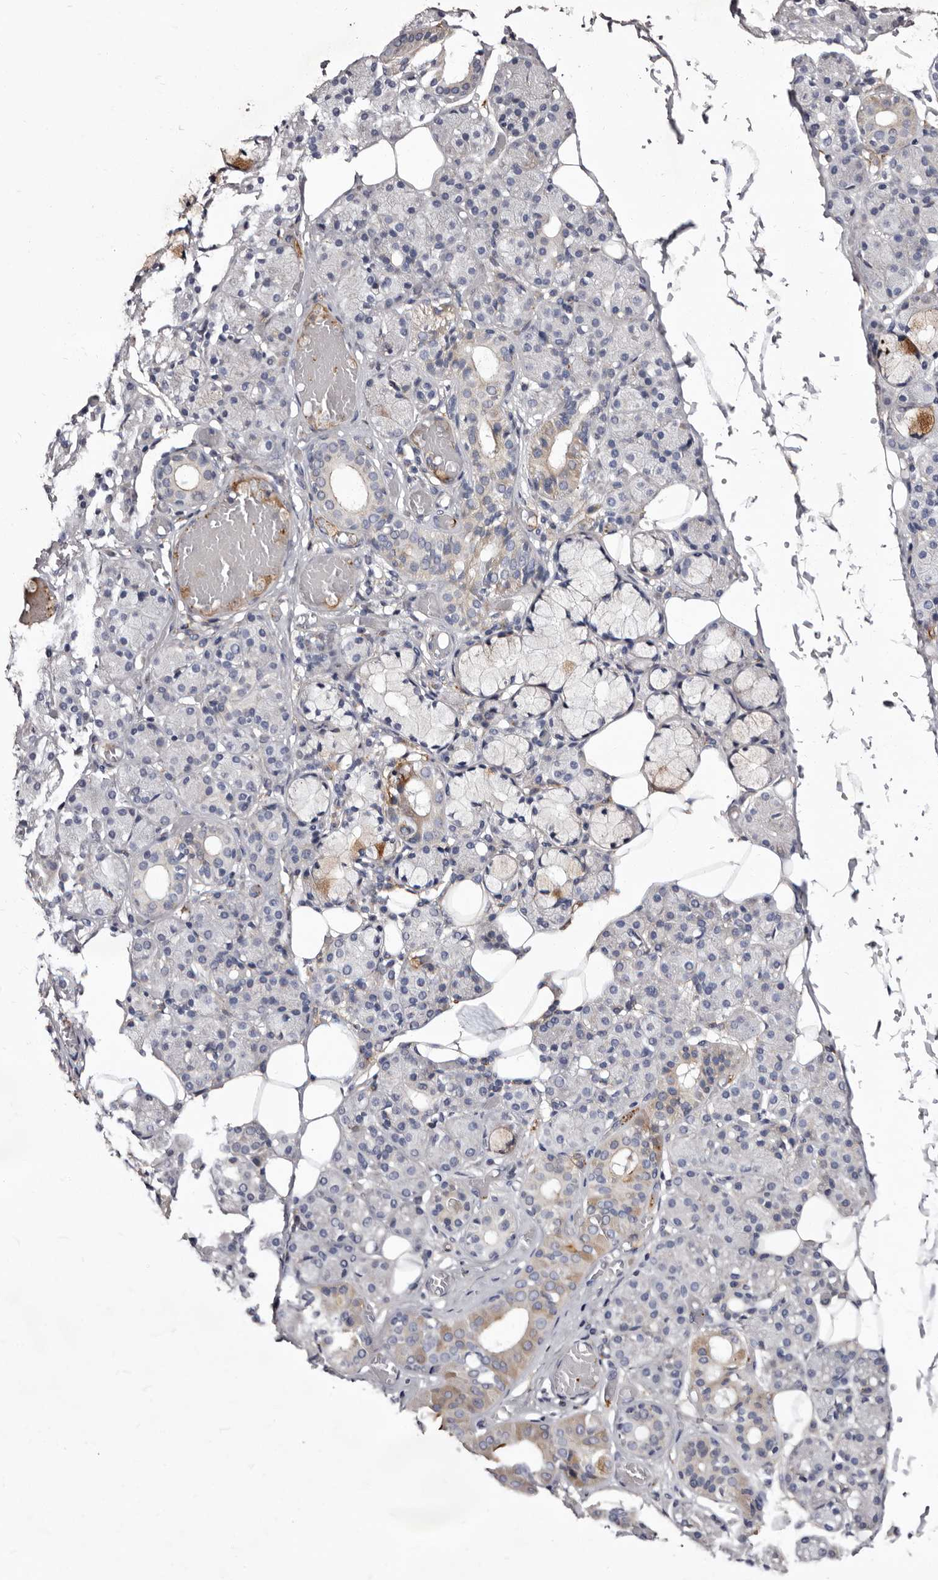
{"staining": {"intensity": "weak", "quantity": "<25%", "location": "cytoplasmic/membranous"}, "tissue": "salivary gland", "cell_type": "Glandular cells", "image_type": "normal", "snomed": [{"axis": "morphology", "description": "Normal tissue, NOS"}, {"axis": "topography", "description": "Salivary gland"}], "caption": "Immunohistochemistry (IHC) image of normal salivary gland: salivary gland stained with DAB shows no significant protein positivity in glandular cells.", "gene": "AUNIP", "patient": {"sex": "male", "age": 63}}